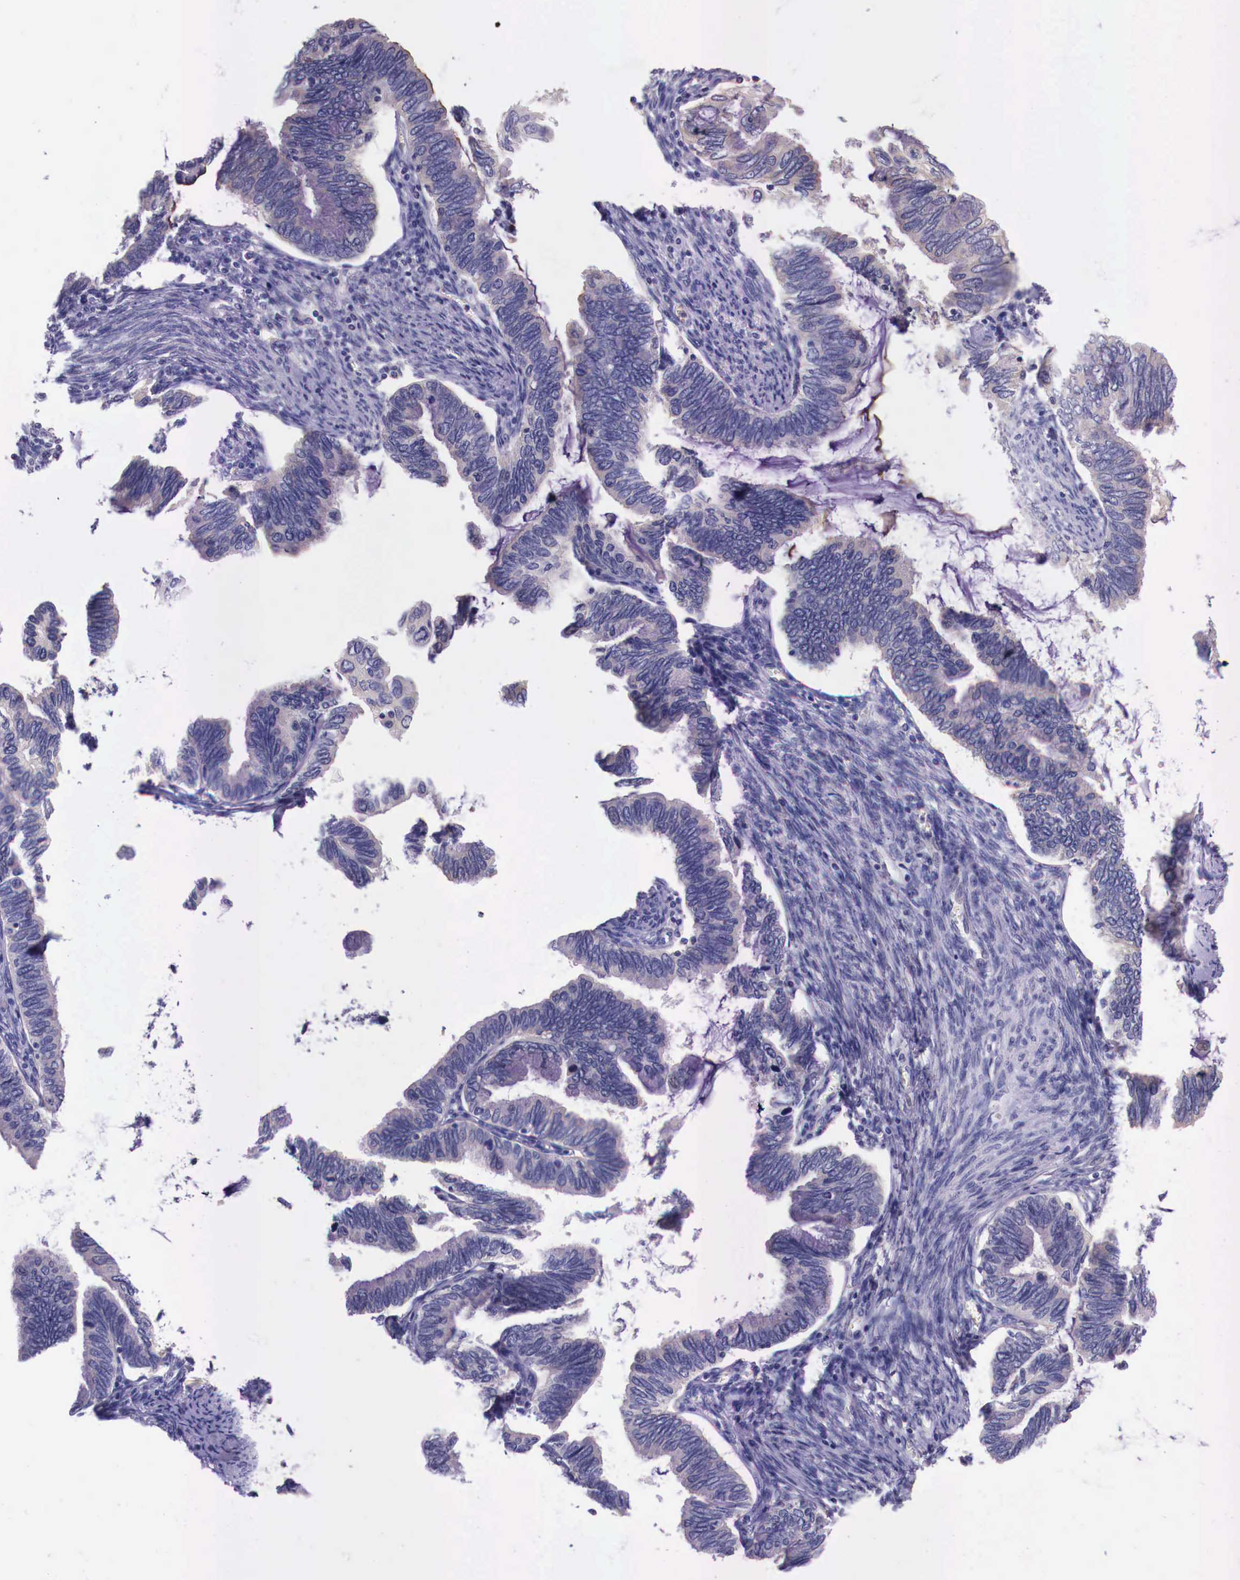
{"staining": {"intensity": "weak", "quantity": "<25%", "location": "cytoplasmic/membranous"}, "tissue": "cervical cancer", "cell_type": "Tumor cells", "image_type": "cancer", "snomed": [{"axis": "morphology", "description": "Adenocarcinoma, NOS"}, {"axis": "topography", "description": "Cervix"}], "caption": "Immunohistochemistry photomicrograph of neoplastic tissue: human adenocarcinoma (cervical) stained with DAB shows no significant protein positivity in tumor cells. (Brightfield microscopy of DAB IHC at high magnification).", "gene": "GRIPAP1", "patient": {"sex": "female", "age": 49}}